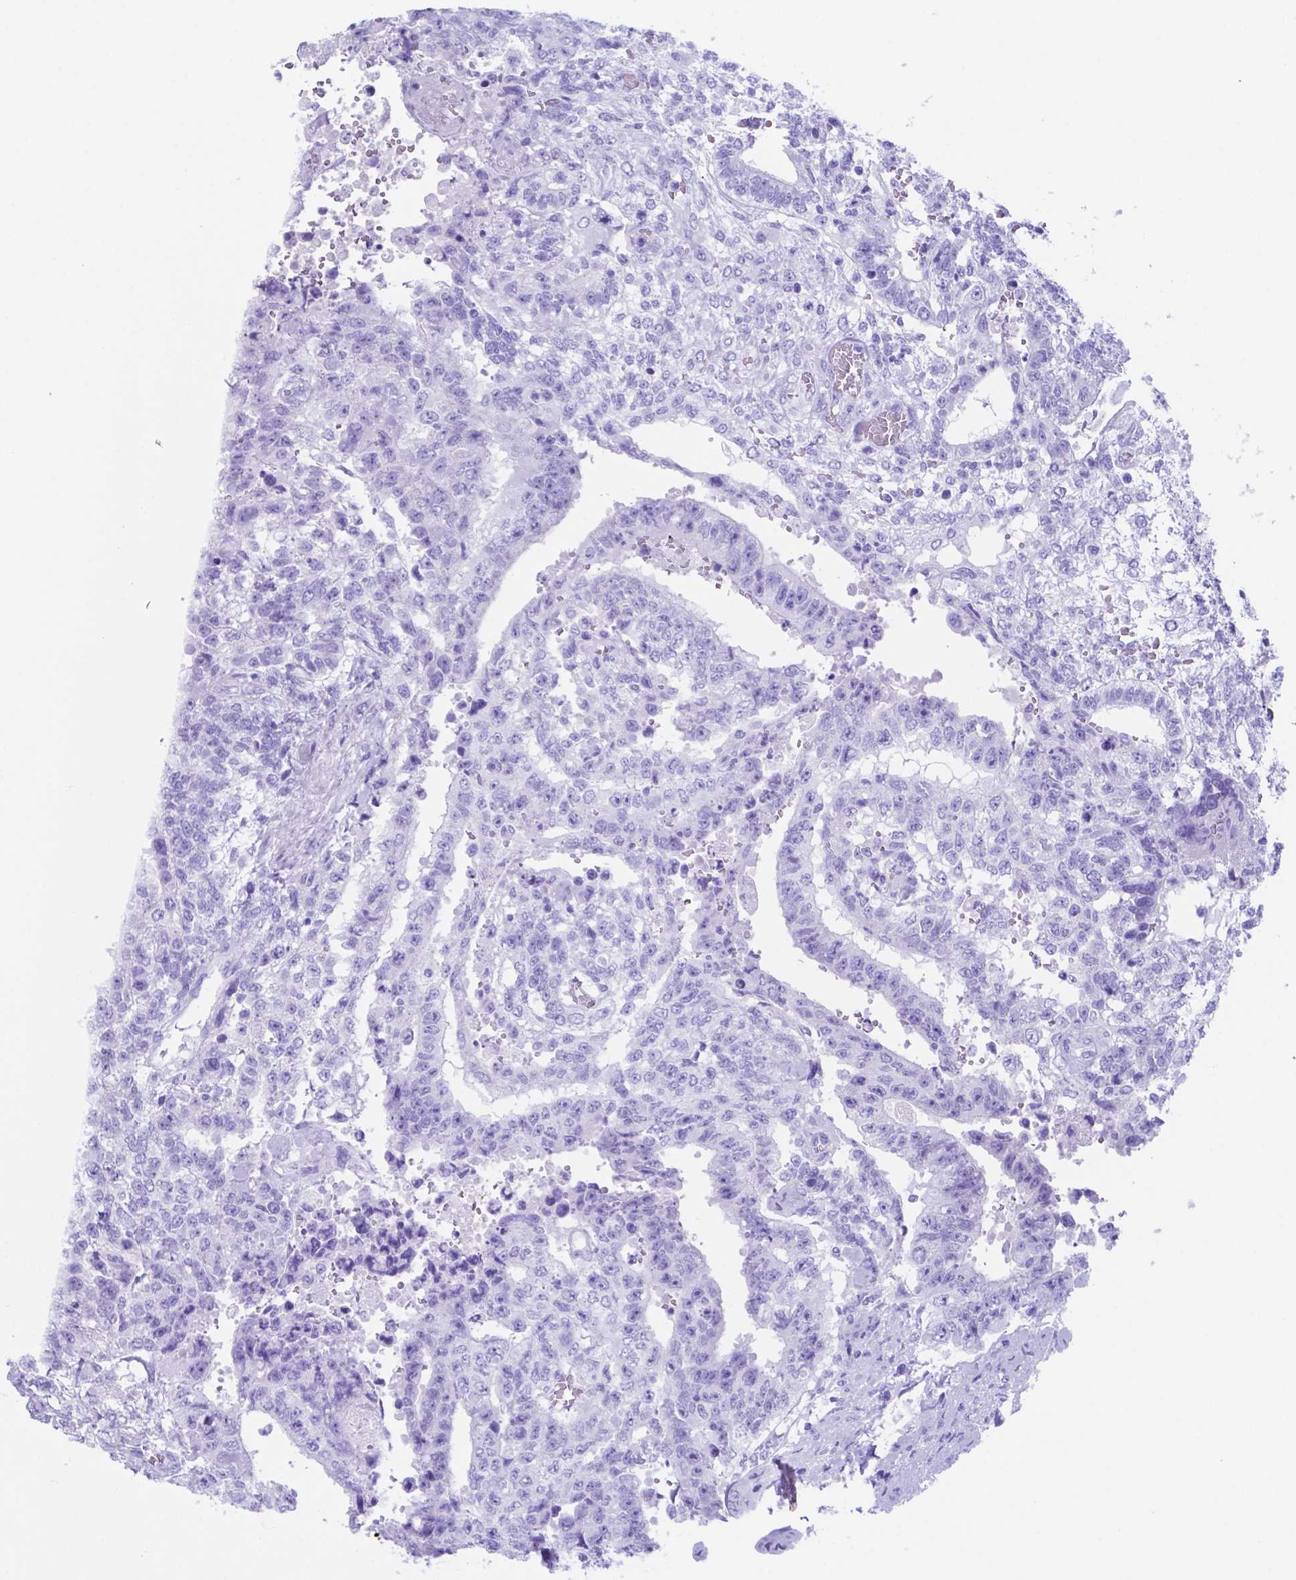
{"staining": {"intensity": "negative", "quantity": "none", "location": "none"}, "tissue": "testis cancer", "cell_type": "Tumor cells", "image_type": "cancer", "snomed": [{"axis": "morphology", "description": "Carcinoma, Embryonal, NOS"}, {"axis": "topography", "description": "Testis"}], "caption": "Protein analysis of testis cancer exhibits no significant staining in tumor cells.", "gene": "DNAAF8", "patient": {"sex": "male", "age": 24}}